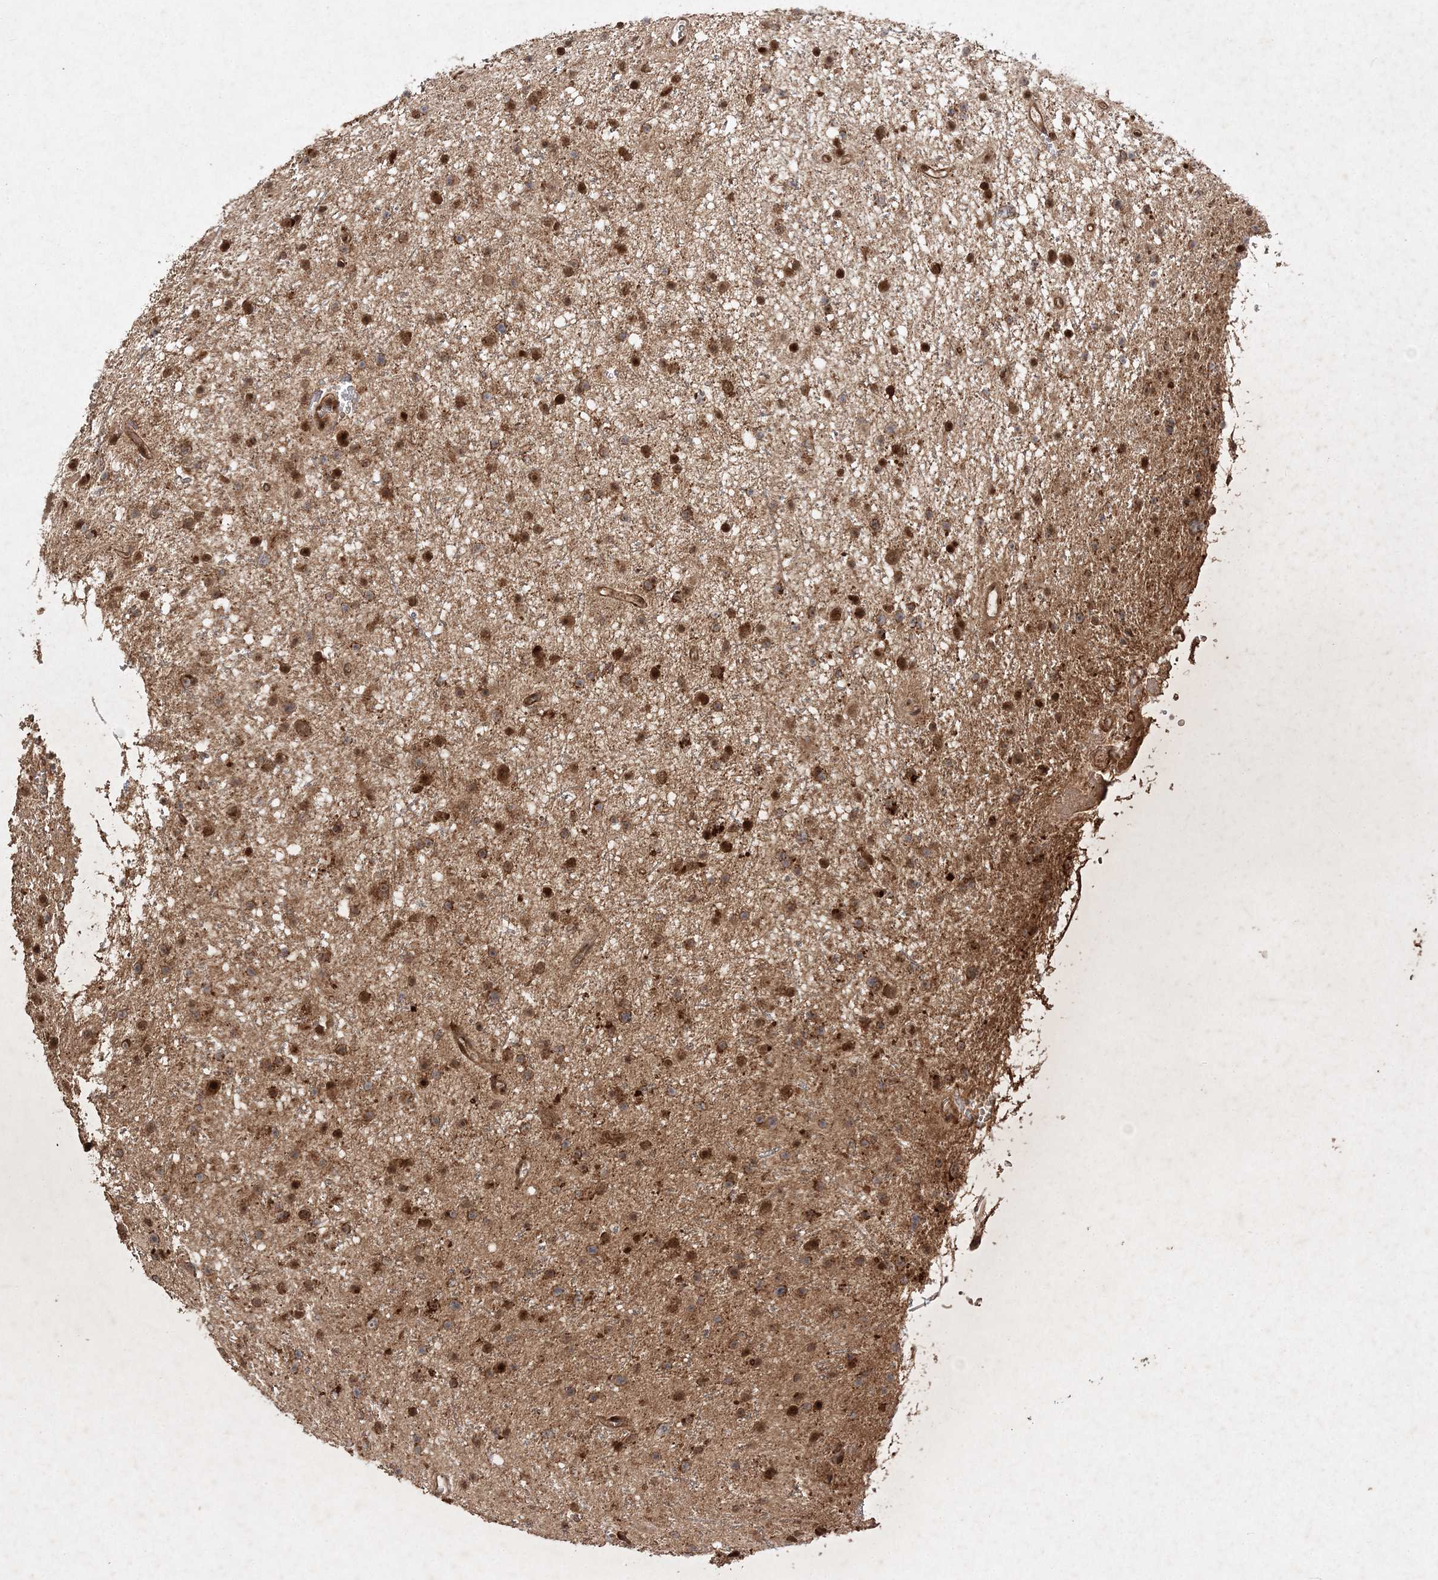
{"staining": {"intensity": "strong", "quantity": ">75%", "location": "nuclear"}, "tissue": "glioma", "cell_type": "Tumor cells", "image_type": "cancer", "snomed": [{"axis": "morphology", "description": "Glioma, malignant, Low grade"}, {"axis": "topography", "description": "Cerebral cortex"}], "caption": "Immunohistochemical staining of human malignant glioma (low-grade) exhibits high levels of strong nuclear protein staining in approximately >75% of tumor cells. (Brightfield microscopy of DAB IHC at high magnification).", "gene": "NIF3L1", "patient": {"sex": "female", "age": 39}}